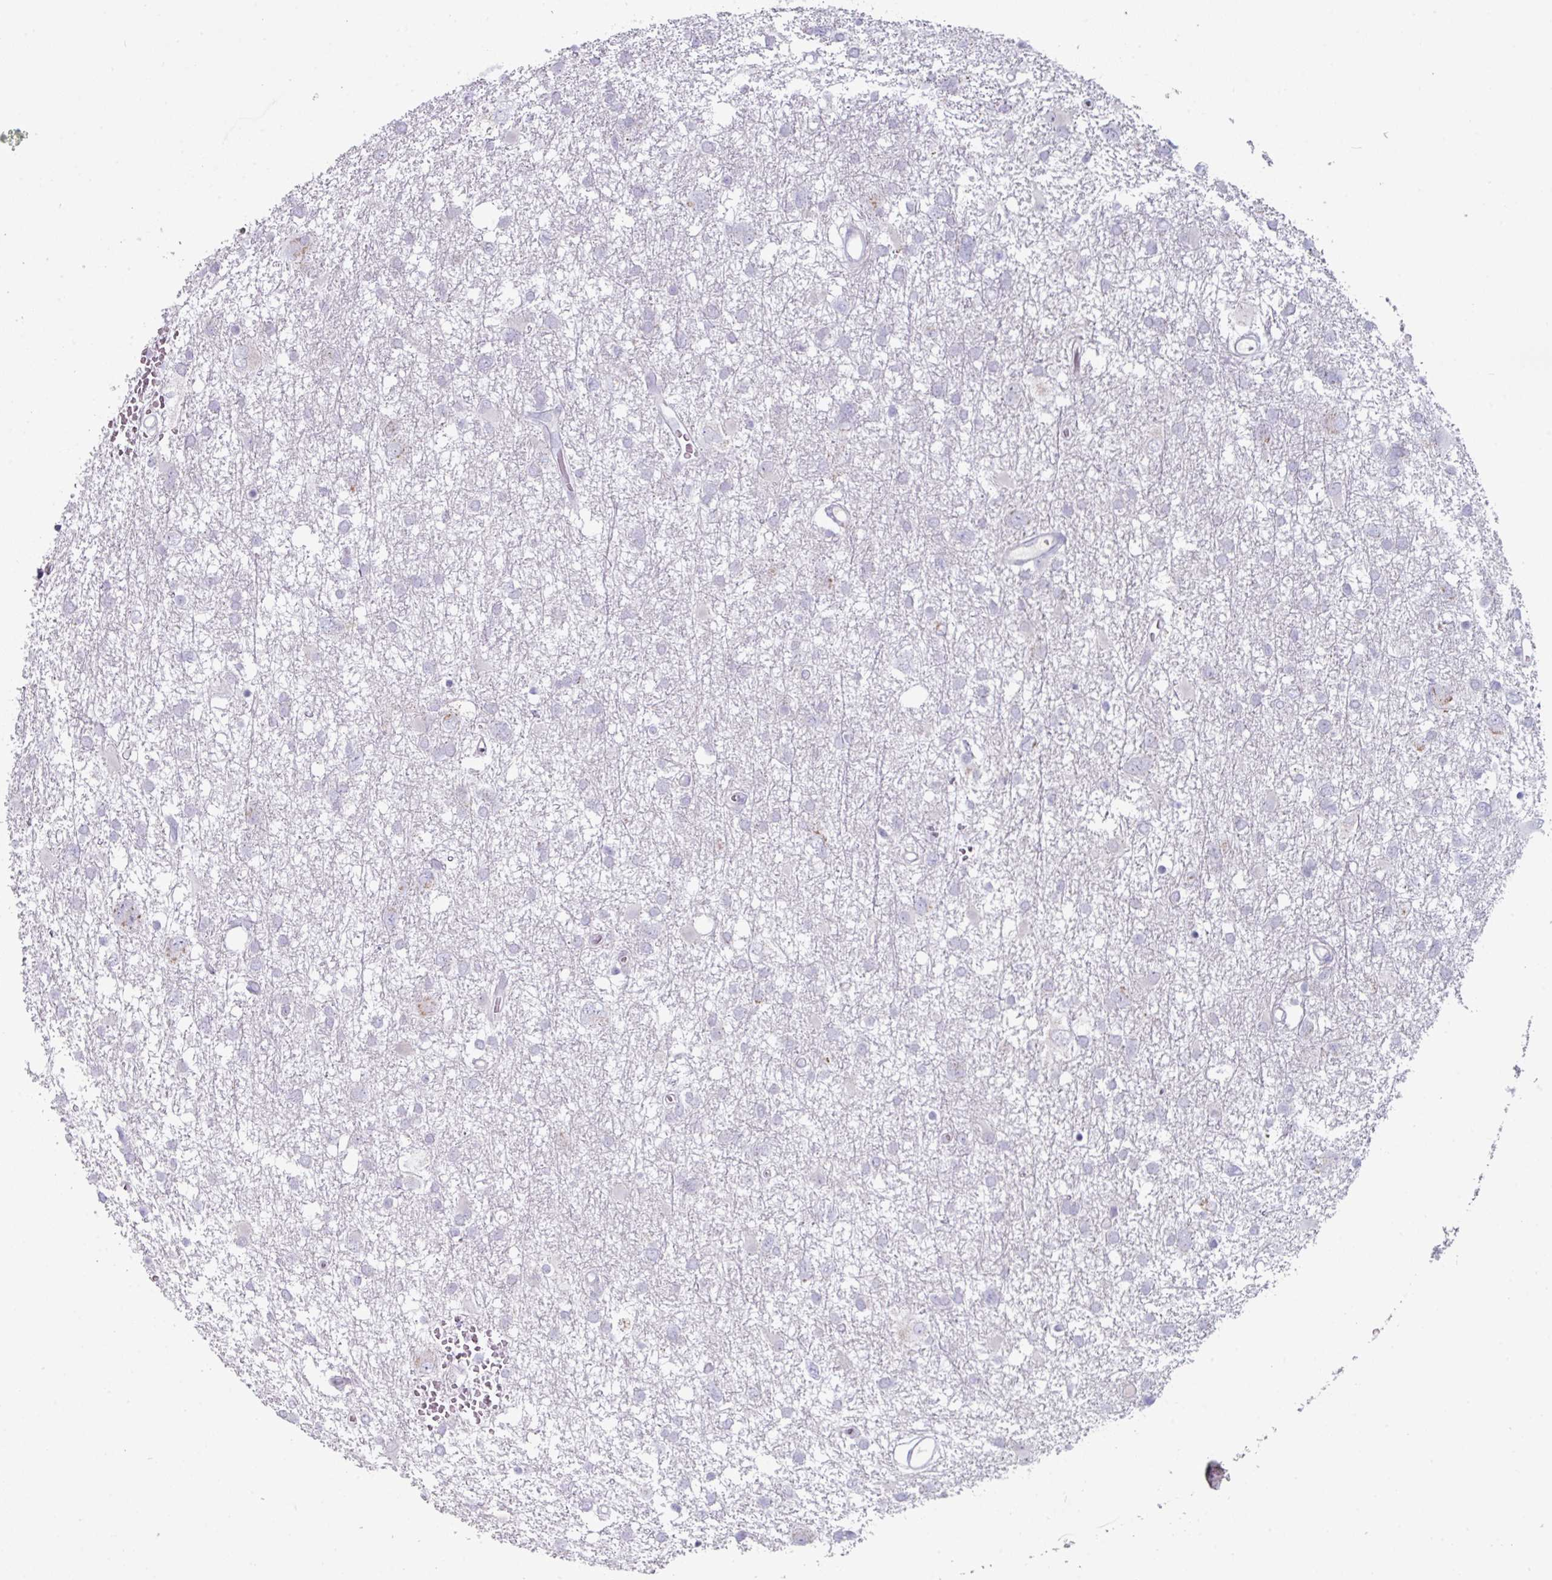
{"staining": {"intensity": "negative", "quantity": "none", "location": "none"}, "tissue": "glioma", "cell_type": "Tumor cells", "image_type": "cancer", "snomed": [{"axis": "morphology", "description": "Glioma, malignant, High grade"}, {"axis": "topography", "description": "Brain"}], "caption": "Tumor cells are negative for brown protein staining in glioma. The staining was performed using DAB (3,3'-diaminobenzidine) to visualize the protein expression in brown, while the nuclei were stained in blue with hematoxylin (Magnification: 20x).", "gene": "ZNF615", "patient": {"sex": "male", "age": 61}}